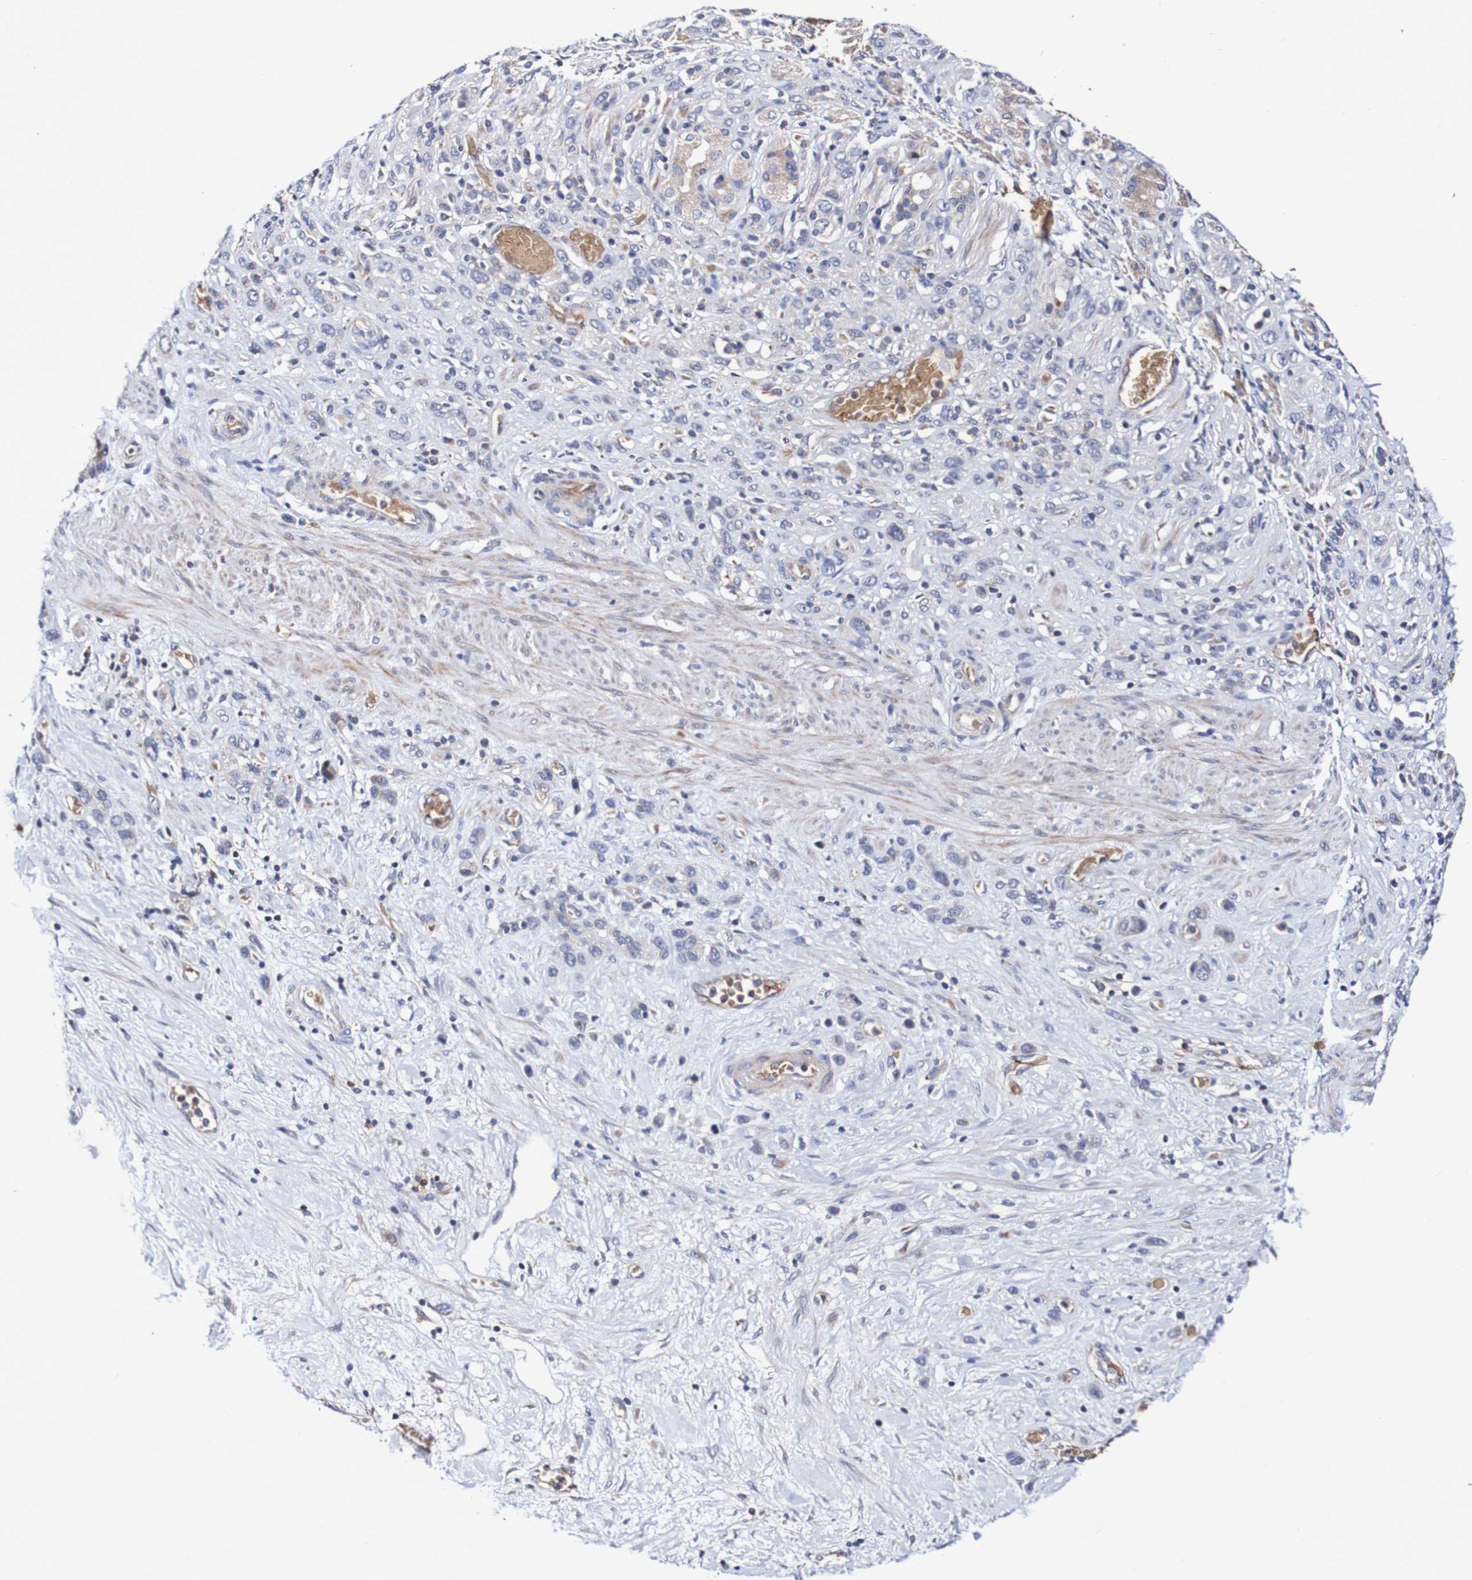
{"staining": {"intensity": "negative", "quantity": "none", "location": "none"}, "tissue": "stomach cancer", "cell_type": "Tumor cells", "image_type": "cancer", "snomed": [{"axis": "morphology", "description": "Adenocarcinoma, NOS"}, {"axis": "morphology", "description": "Adenocarcinoma, High grade"}, {"axis": "topography", "description": "Stomach, upper"}, {"axis": "topography", "description": "Stomach, lower"}], "caption": "This is an IHC image of human adenocarcinoma (stomach). There is no expression in tumor cells.", "gene": "WNT4", "patient": {"sex": "female", "age": 65}}